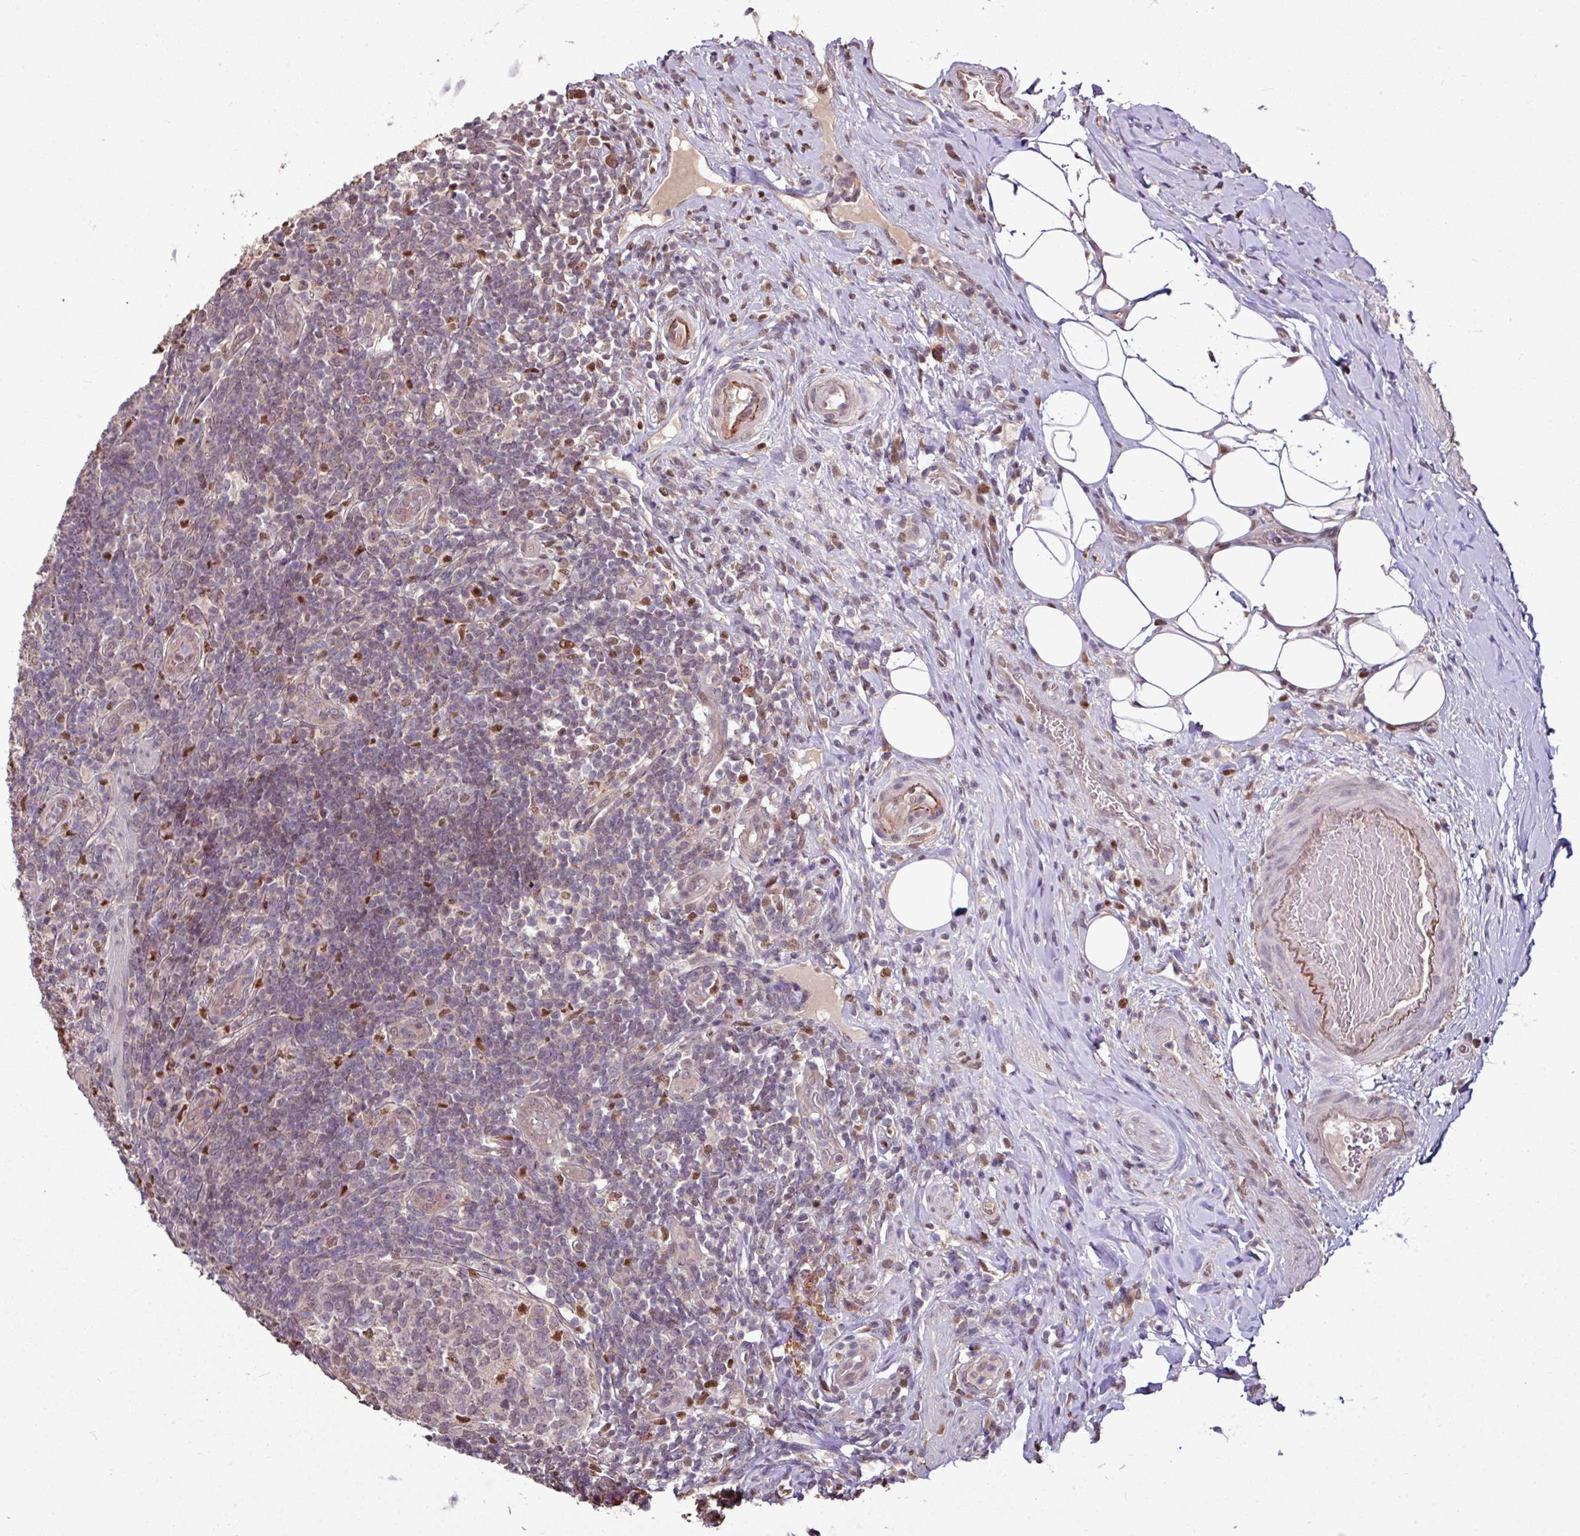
{"staining": {"intensity": "weak", "quantity": ">75%", "location": "cytoplasmic/membranous"}, "tissue": "appendix", "cell_type": "Glandular cells", "image_type": "normal", "snomed": [{"axis": "morphology", "description": "Normal tissue, NOS"}, {"axis": "topography", "description": "Appendix"}], "caption": "A histopathology image of appendix stained for a protein reveals weak cytoplasmic/membranous brown staining in glandular cells. (DAB IHC with brightfield microscopy, high magnification).", "gene": "SKIC2", "patient": {"sex": "female", "age": 43}}